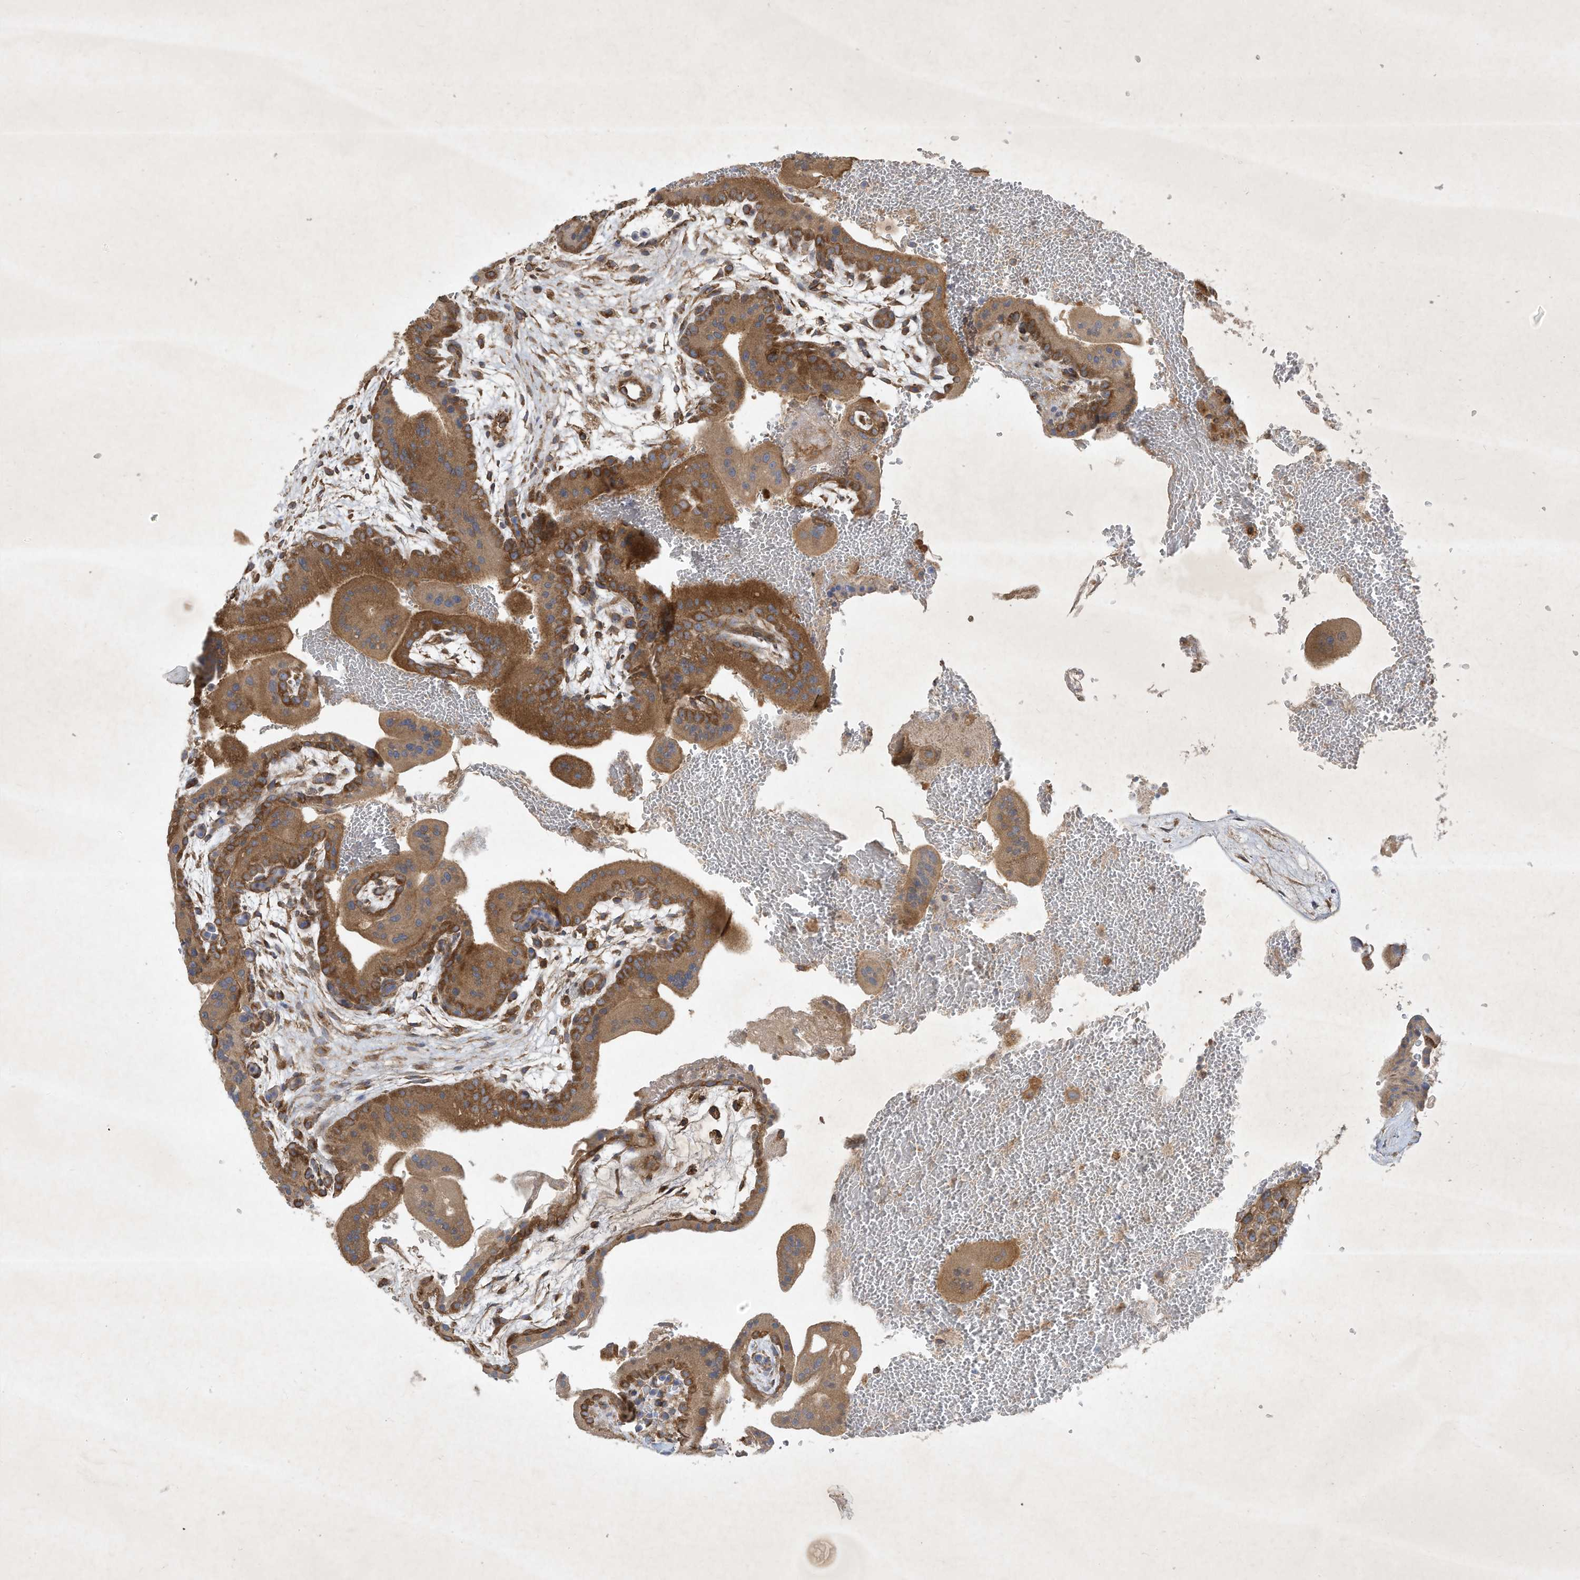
{"staining": {"intensity": "moderate", "quantity": ">75%", "location": "cytoplasmic/membranous"}, "tissue": "placenta", "cell_type": "Trophoblastic cells", "image_type": "normal", "snomed": [{"axis": "morphology", "description": "Normal tissue, NOS"}, {"axis": "topography", "description": "Placenta"}], "caption": "Immunohistochemistry staining of benign placenta, which reveals medium levels of moderate cytoplasmic/membranous positivity in approximately >75% of trophoblastic cells indicating moderate cytoplasmic/membranous protein staining. The staining was performed using DAB (3,3'-diaminobenzidine) (brown) for protein detection and nuclei were counterstained in hematoxylin (blue).", "gene": "SYNJ2", "patient": {"sex": "female", "age": 35}}